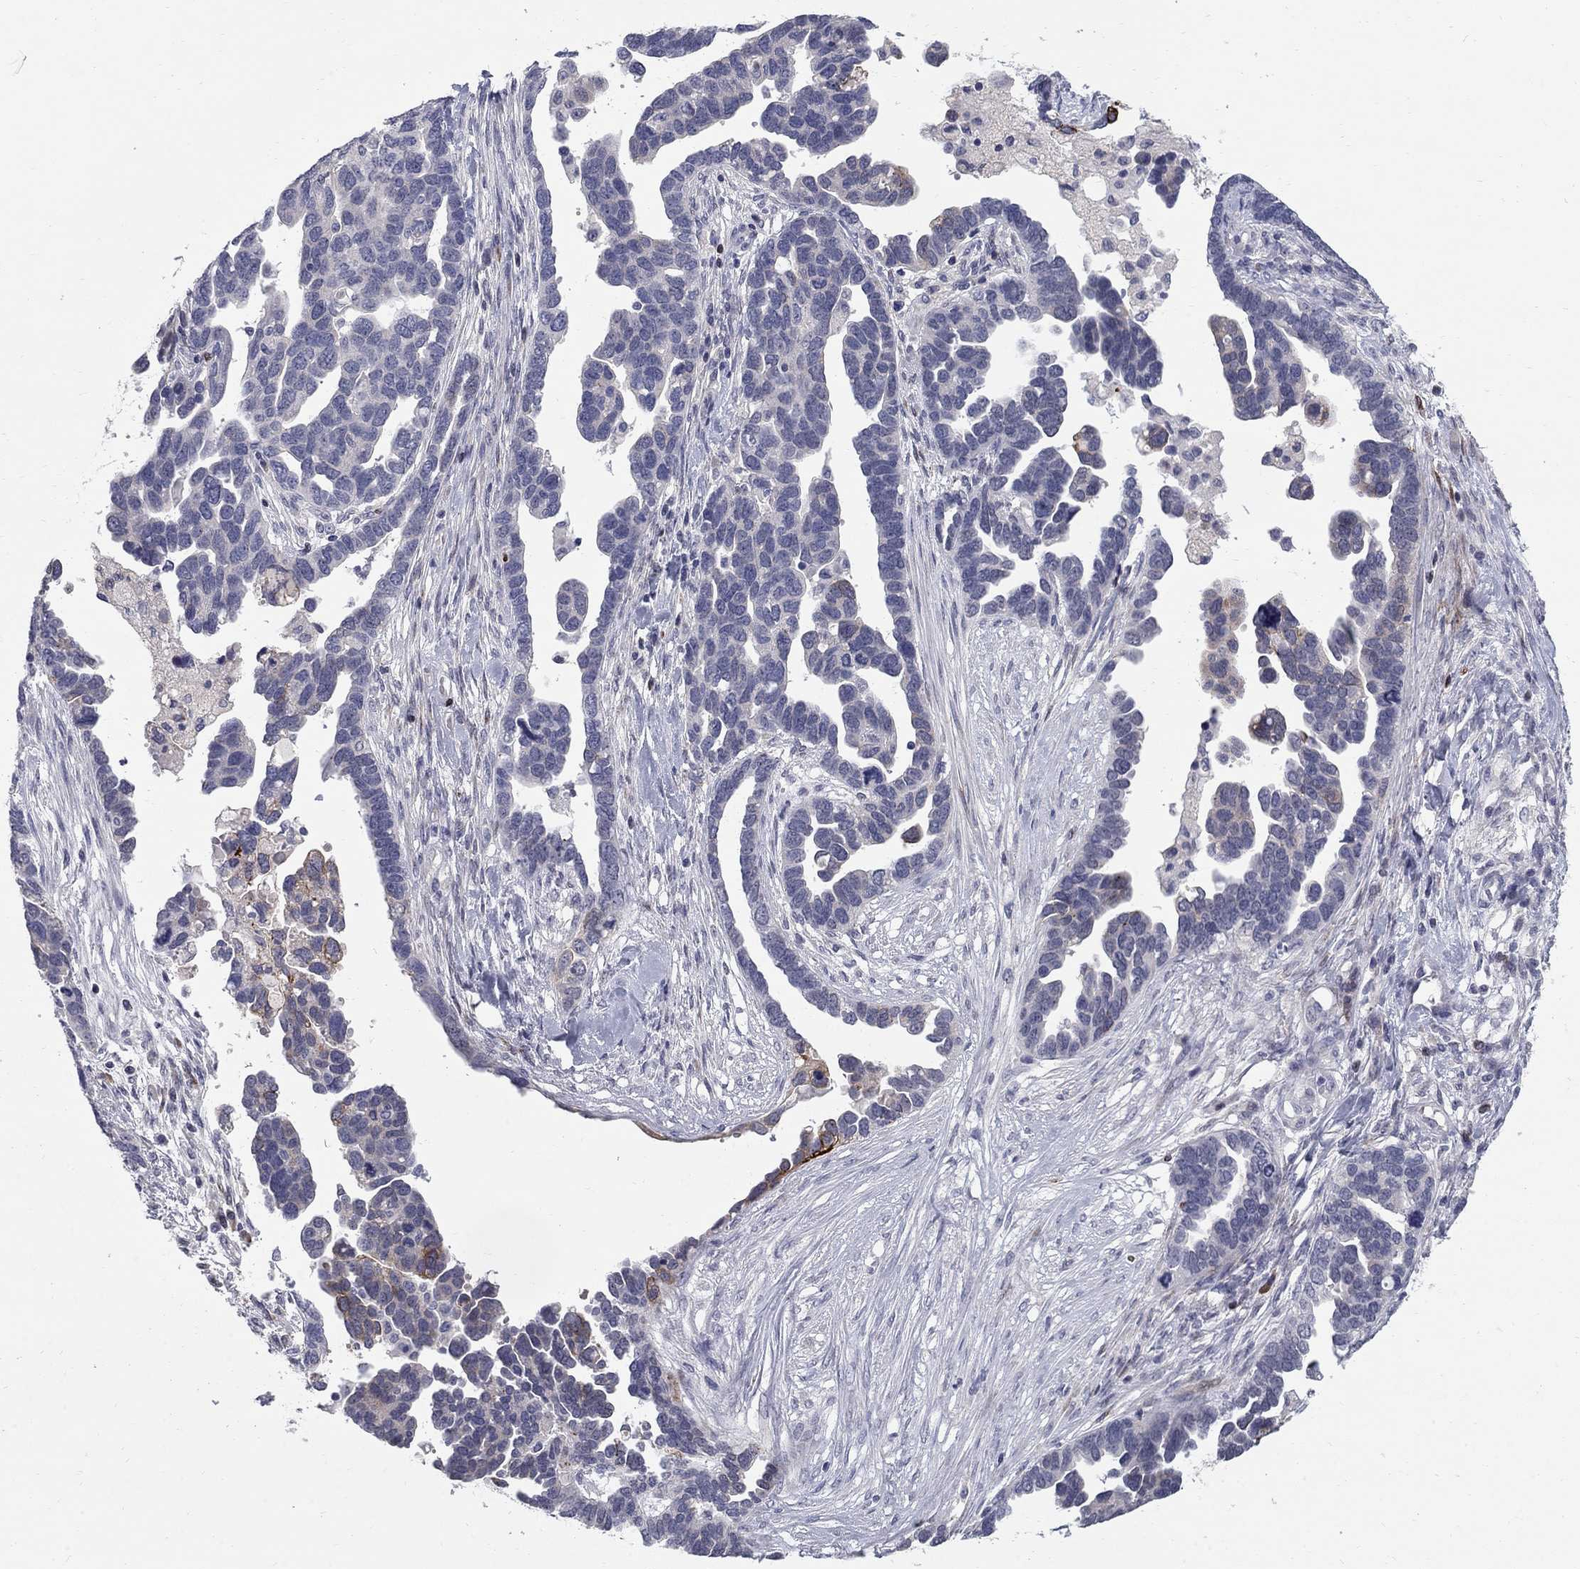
{"staining": {"intensity": "negative", "quantity": "none", "location": "none"}, "tissue": "ovarian cancer", "cell_type": "Tumor cells", "image_type": "cancer", "snomed": [{"axis": "morphology", "description": "Cystadenocarcinoma, serous, NOS"}, {"axis": "topography", "description": "Ovary"}], "caption": "There is no significant expression in tumor cells of ovarian cancer.", "gene": "NTRK2", "patient": {"sex": "female", "age": 54}}